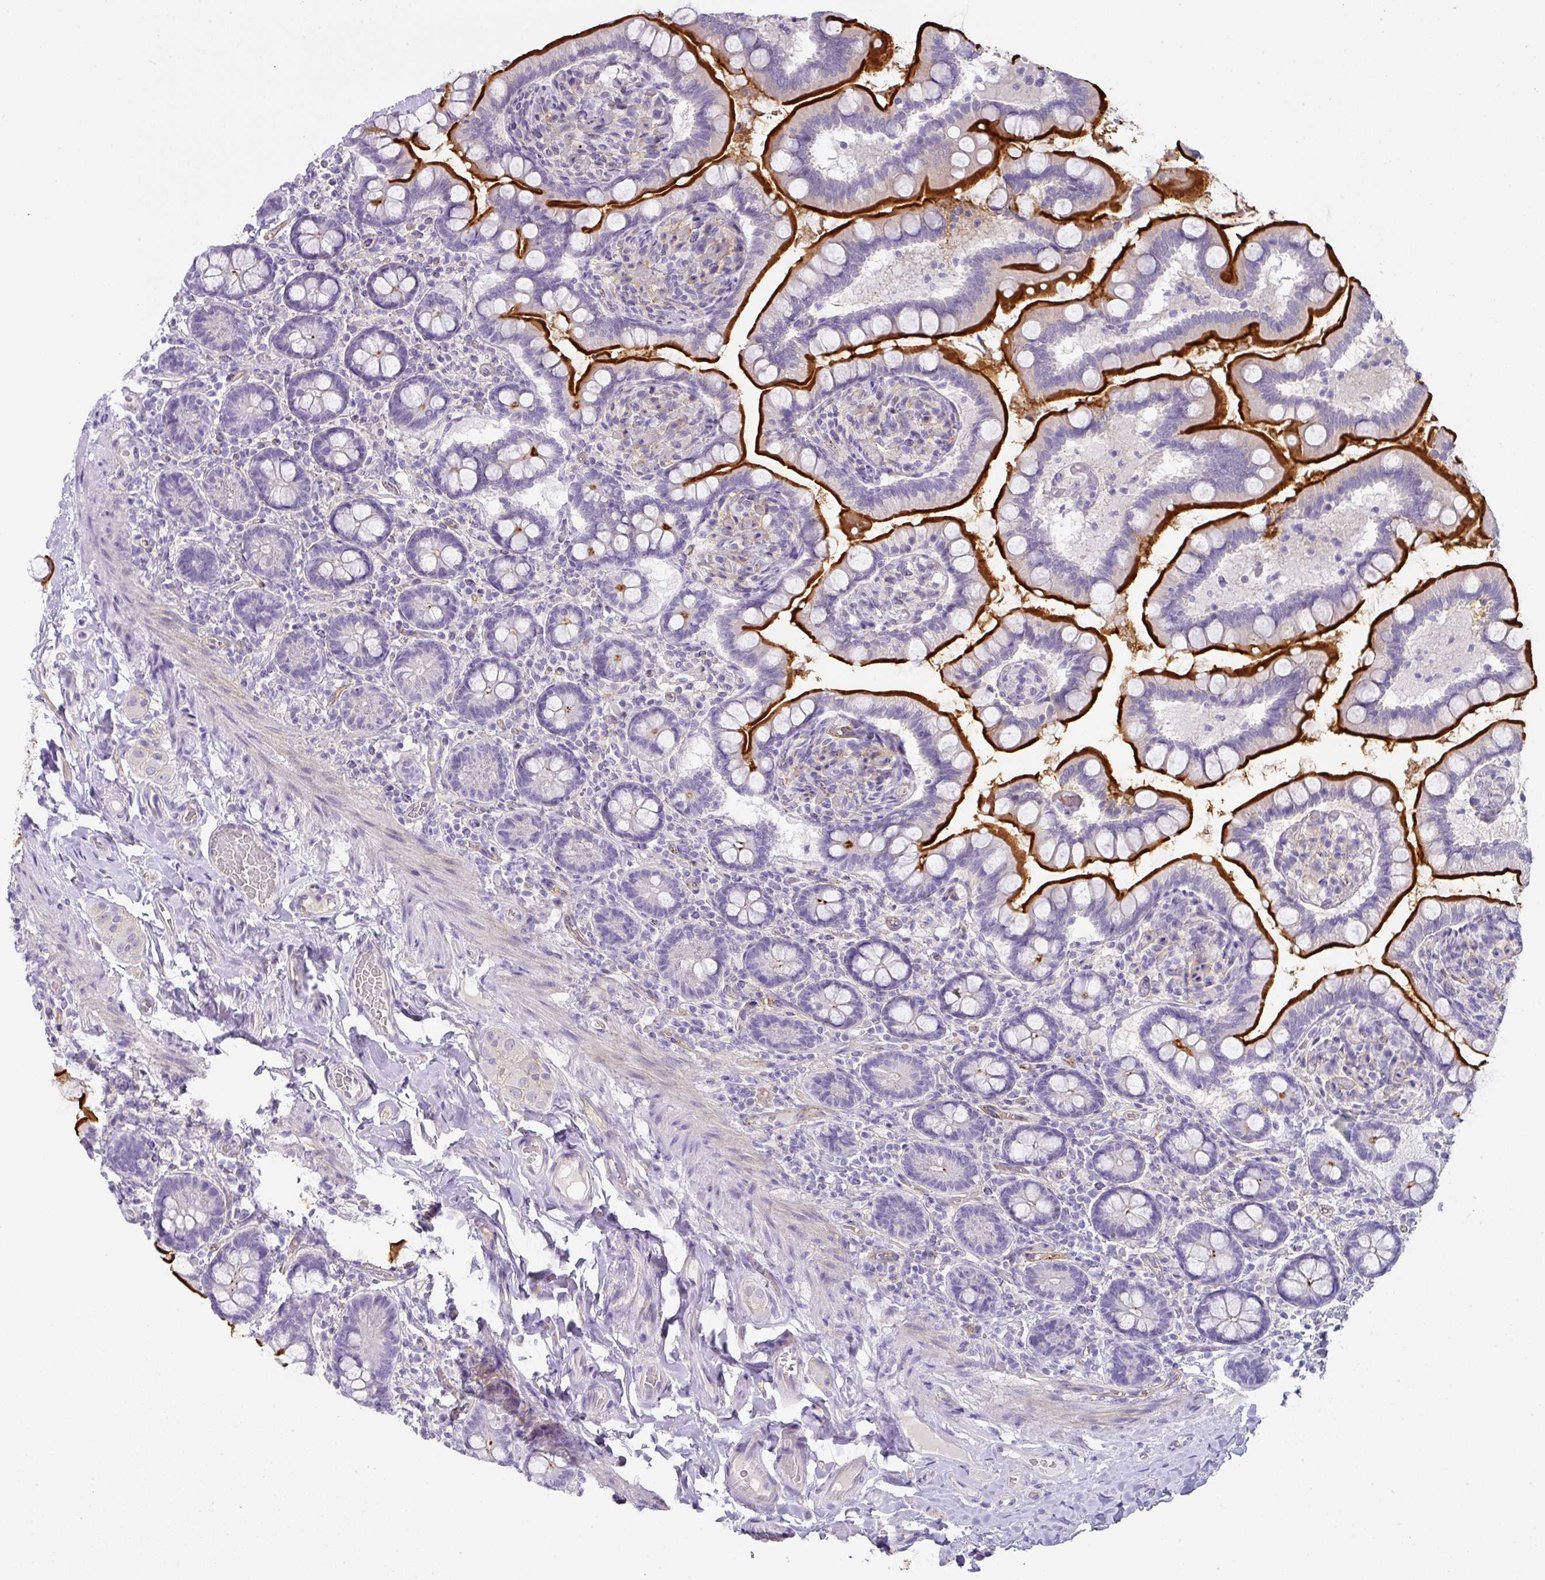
{"staining": {"intensity": "strong", "quantity": "25%-75%", "location": "cytoplasmic/membranous"}, "tissue": "small intestine", "cell_type": "Glandular cells", "image_type": "normal", "snomed": [{"axis": "morphology", "description": "Normal tissue, NOS"}, {"axis": "topography", "description": "Small intestine"}], "caption": "Immunohistochemical staining of benign small intestine shows strong cytoplasmic/membranous protein staining in about 25%-75% of glandular cells.", "gene": "OR52N1", "patient": {"sex": "female", "age": 64}}